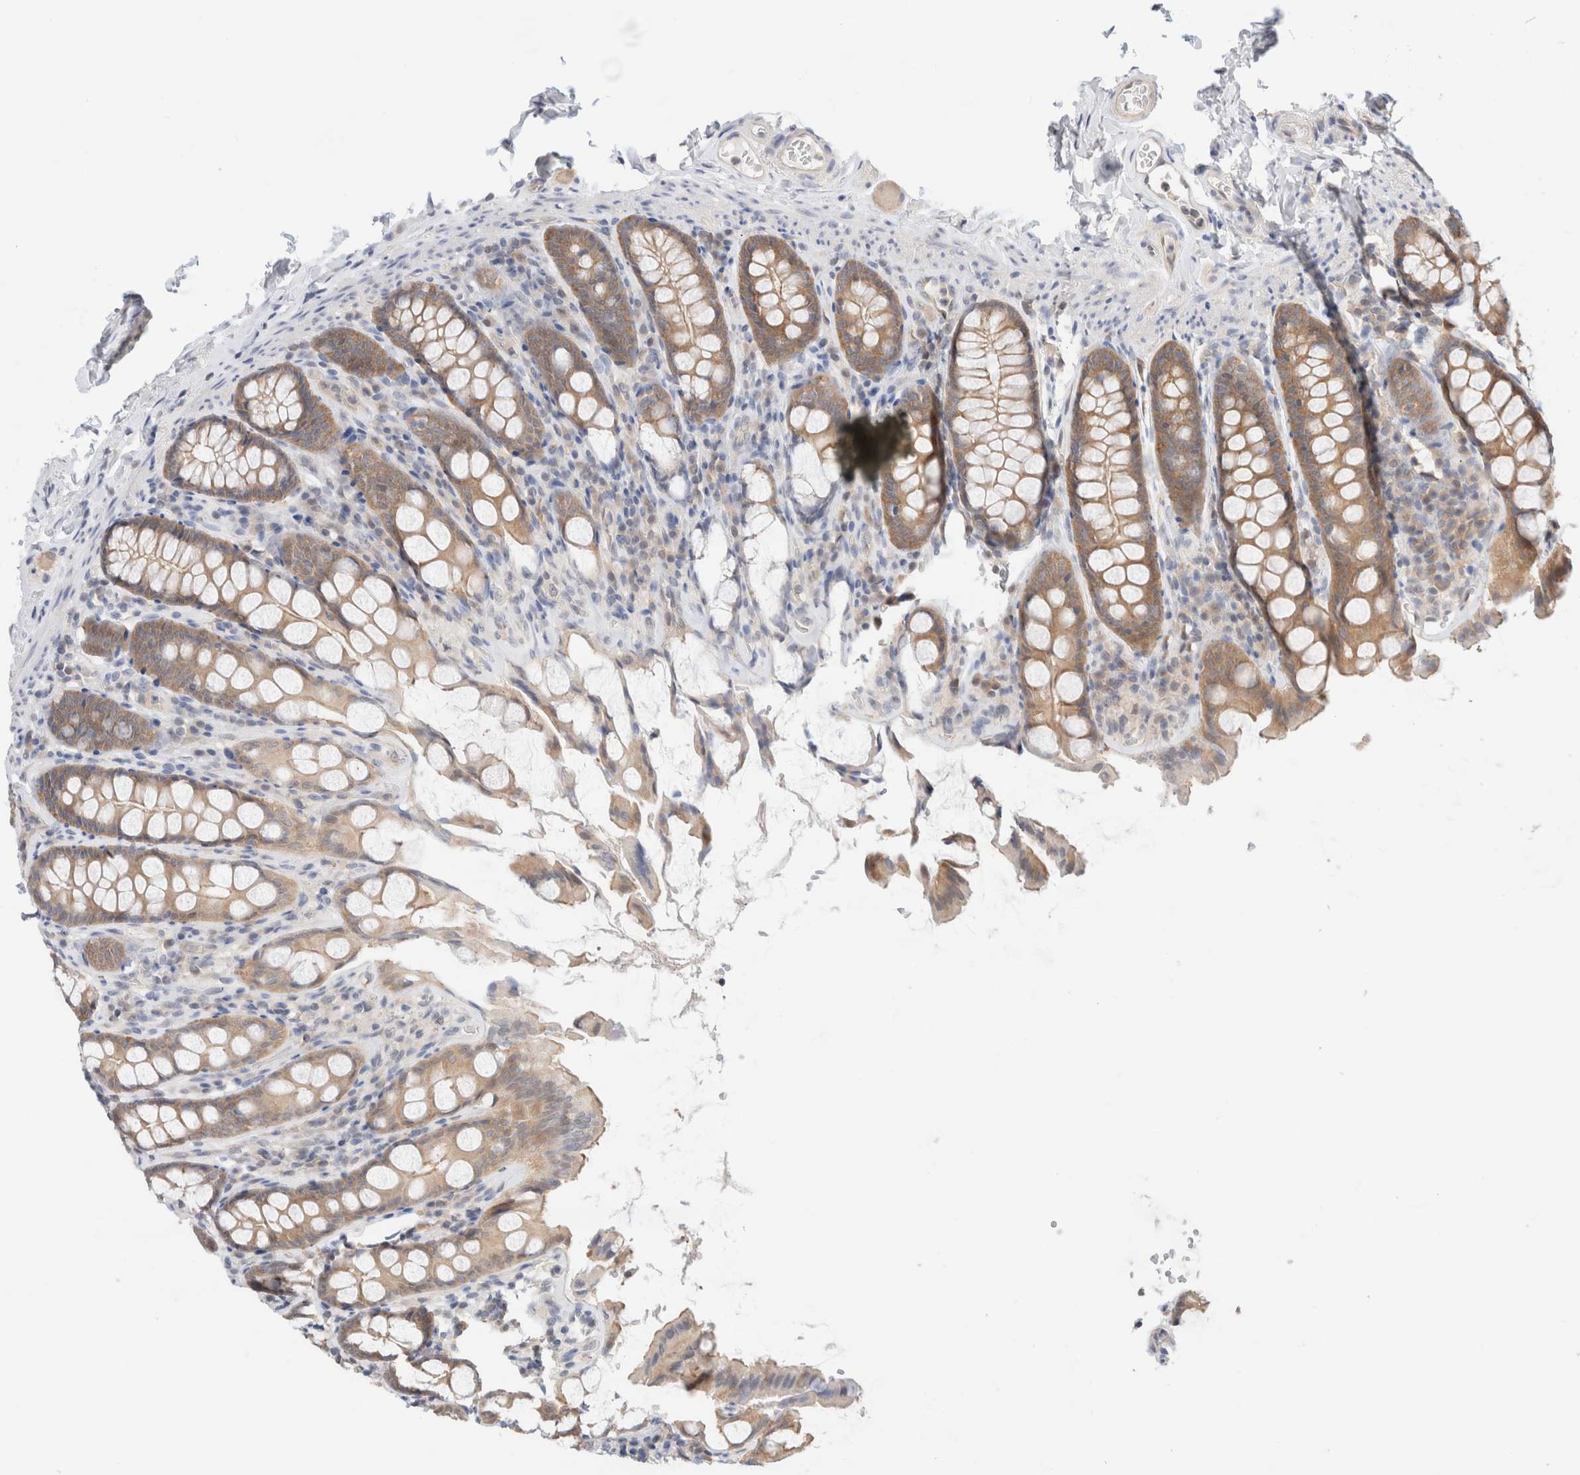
{"staining": {"intensity": "negative", "quantity": "none", "location": "none"}, "tissue": "colon", "cell_type": "Endothelial cells", "image_type": "normal", "snomed": [{"axis": "morphology", "description": "Normal tissue, NOS"}, {"axis": "topography", "description": "Colon"}, {"axis": "topography", "description": "Peripheral nerve tissue"}], "caption": "Endothelial cells show no significant protein positivity in unremarkable colon. (Stains: DAB IHC with hematoxylin counter stain, Microscopy: brightfield microscopy at high magnification).", "gene": "C17orf97", "patient": {"sex": "female", "age": 61}}